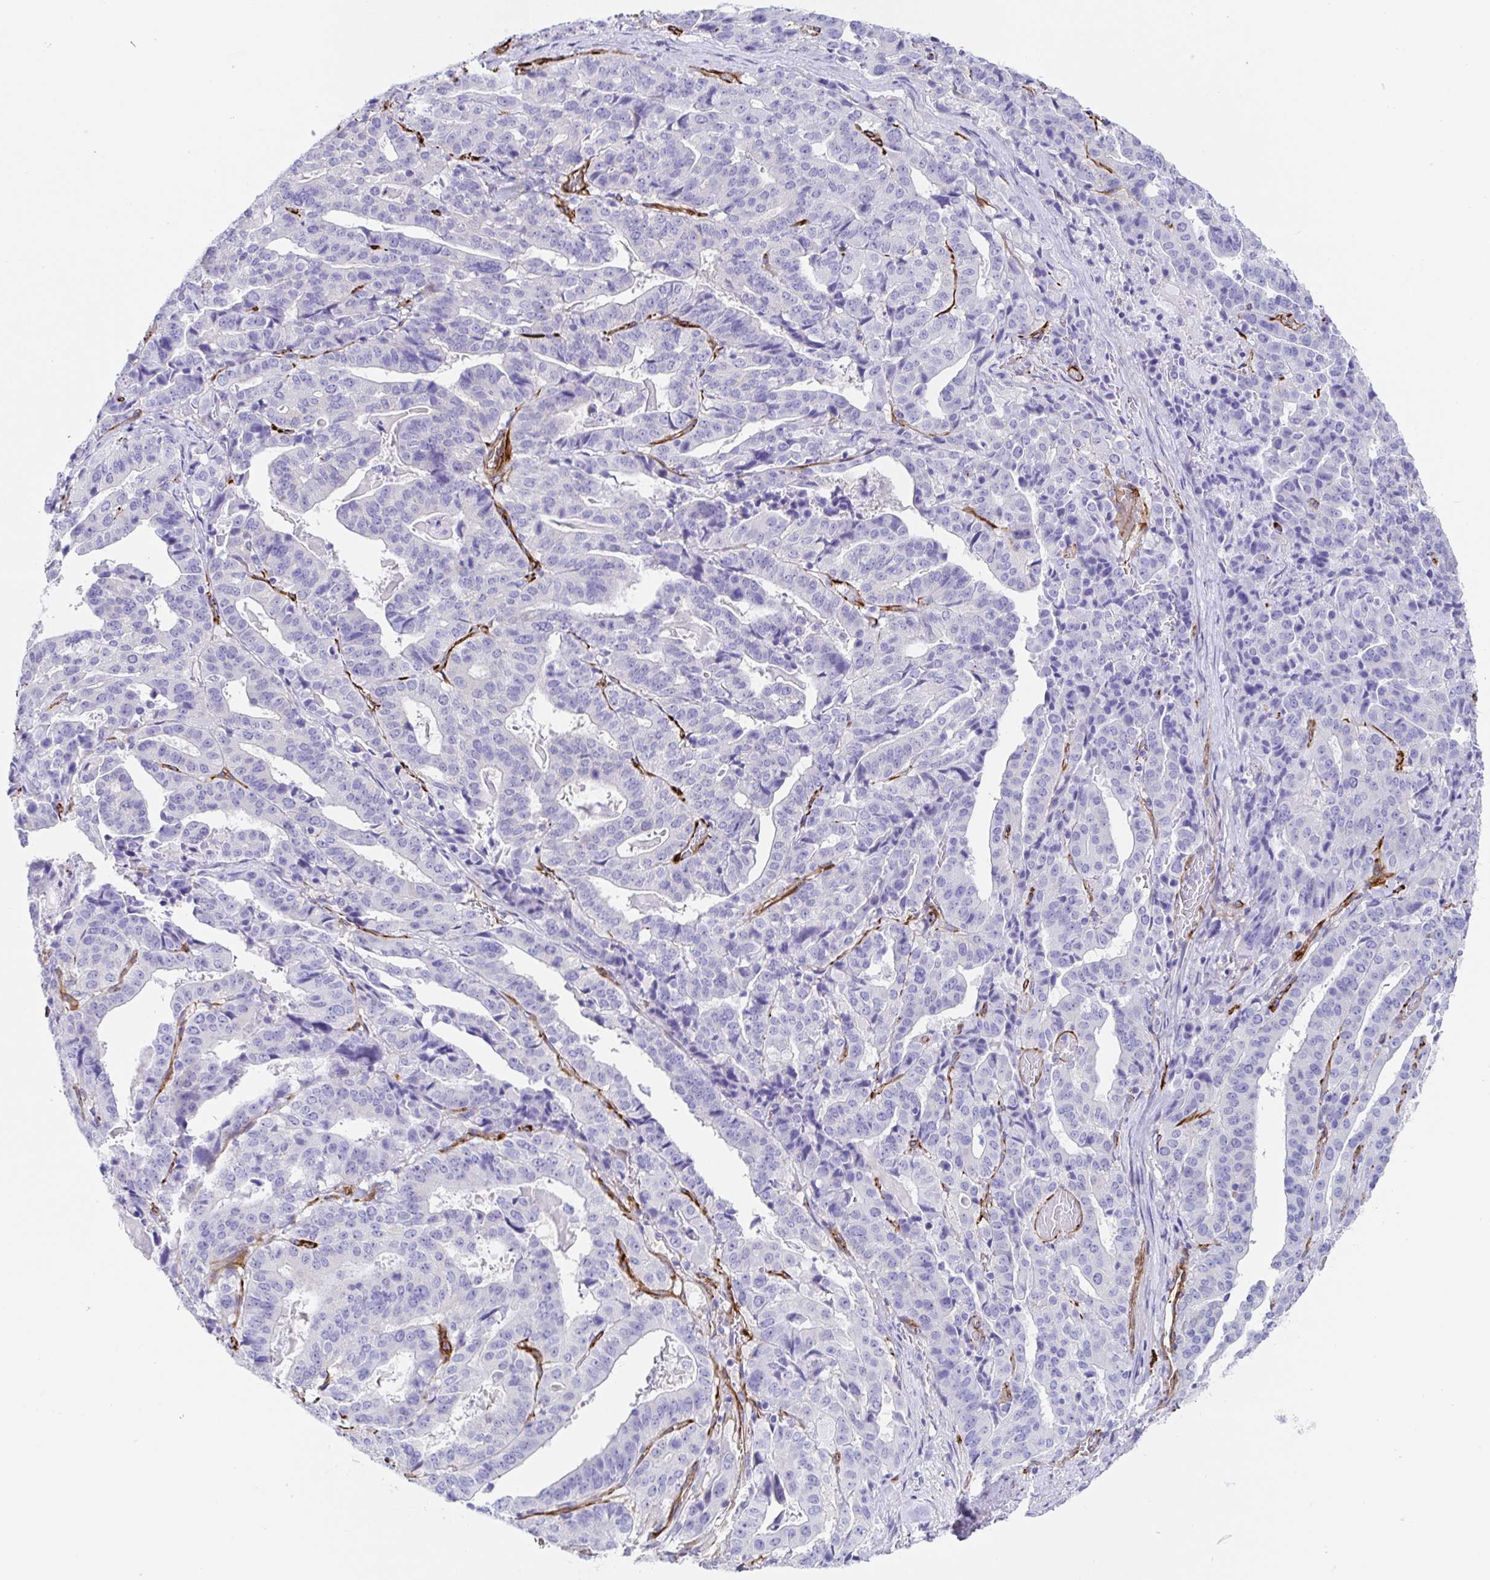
{"staining": {"intensity": "negative", "quantity": "none", "location": "none"}, "tissue": "stomach cancer", "cell_type": "Tumor cells", "image_type": "cancer", "snomed": [{"axis": "morphology", "description": "Adenocarcinoma, NOS"}, {"axis": "topography", "description": "Stomach"}], "caption": "Protein analysis of adenocarcinoma (stomach) reveals no significant positivity in tumor cells.", "gene": "DOCK1", "patient": {"sex": "male", "age": 48}}